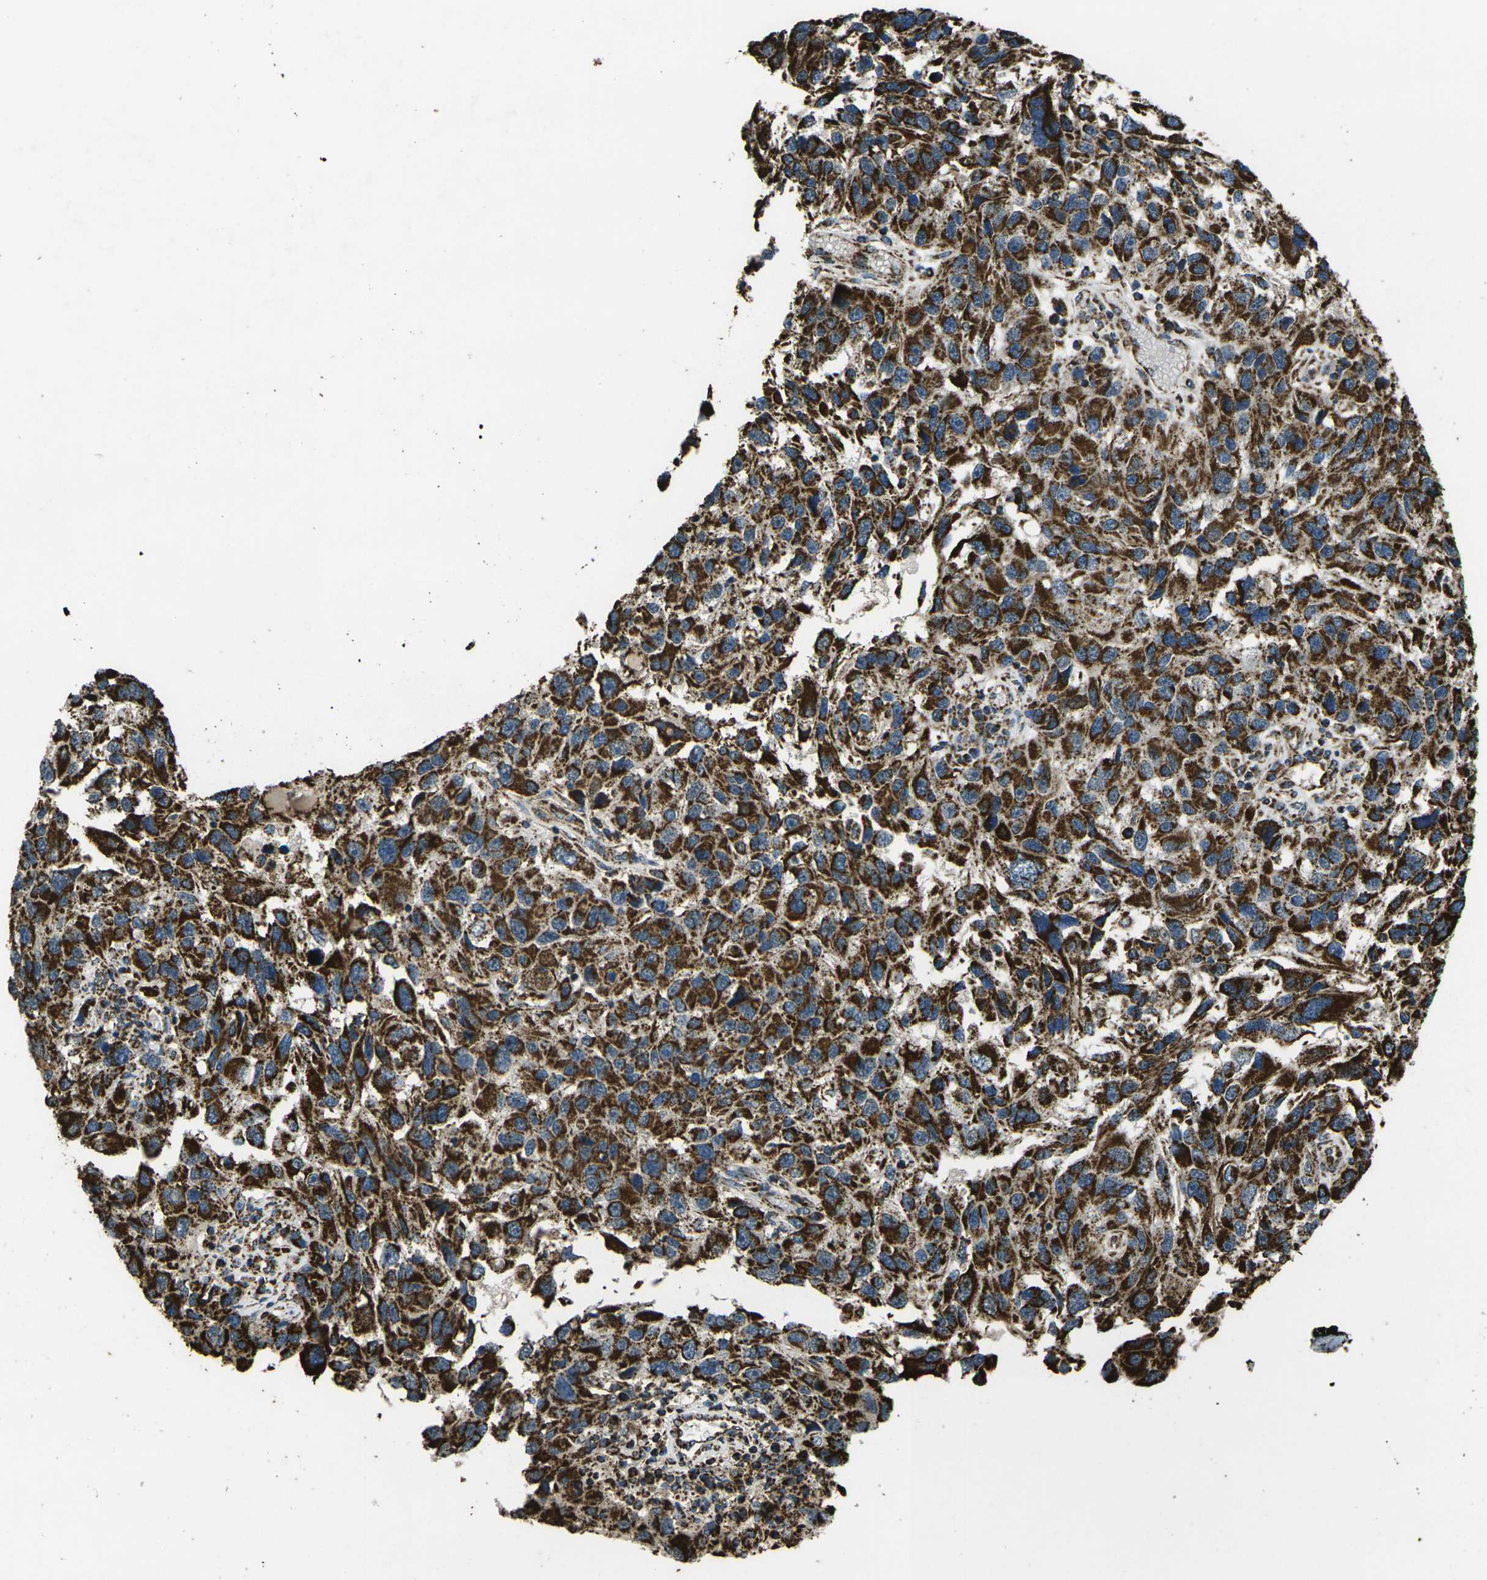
{"staining": {"intensity": "strong", "quantity": ">75%", "location": "cytoplasmic/membranous"}, "tissue": "melanoma", "cell_type": "Tumor cells", "image_type": "cancer", "snomed": [{"axis": "morphology", "description": "Malignant melanoma, NOS"}, {"axis": "topography", "description": "Skin"}], "caption": "A high amount of strong cytoplasmic/membranous staining is appreciated in approximately >75% of tumor cells in malignant melanoma tissue. Immunohistochemistry (ihc) stains the protein of interest in brown and the nuclei are stained blue.", "gene": "KLHL5", "patient": {"sex": "male", "age": 53}}